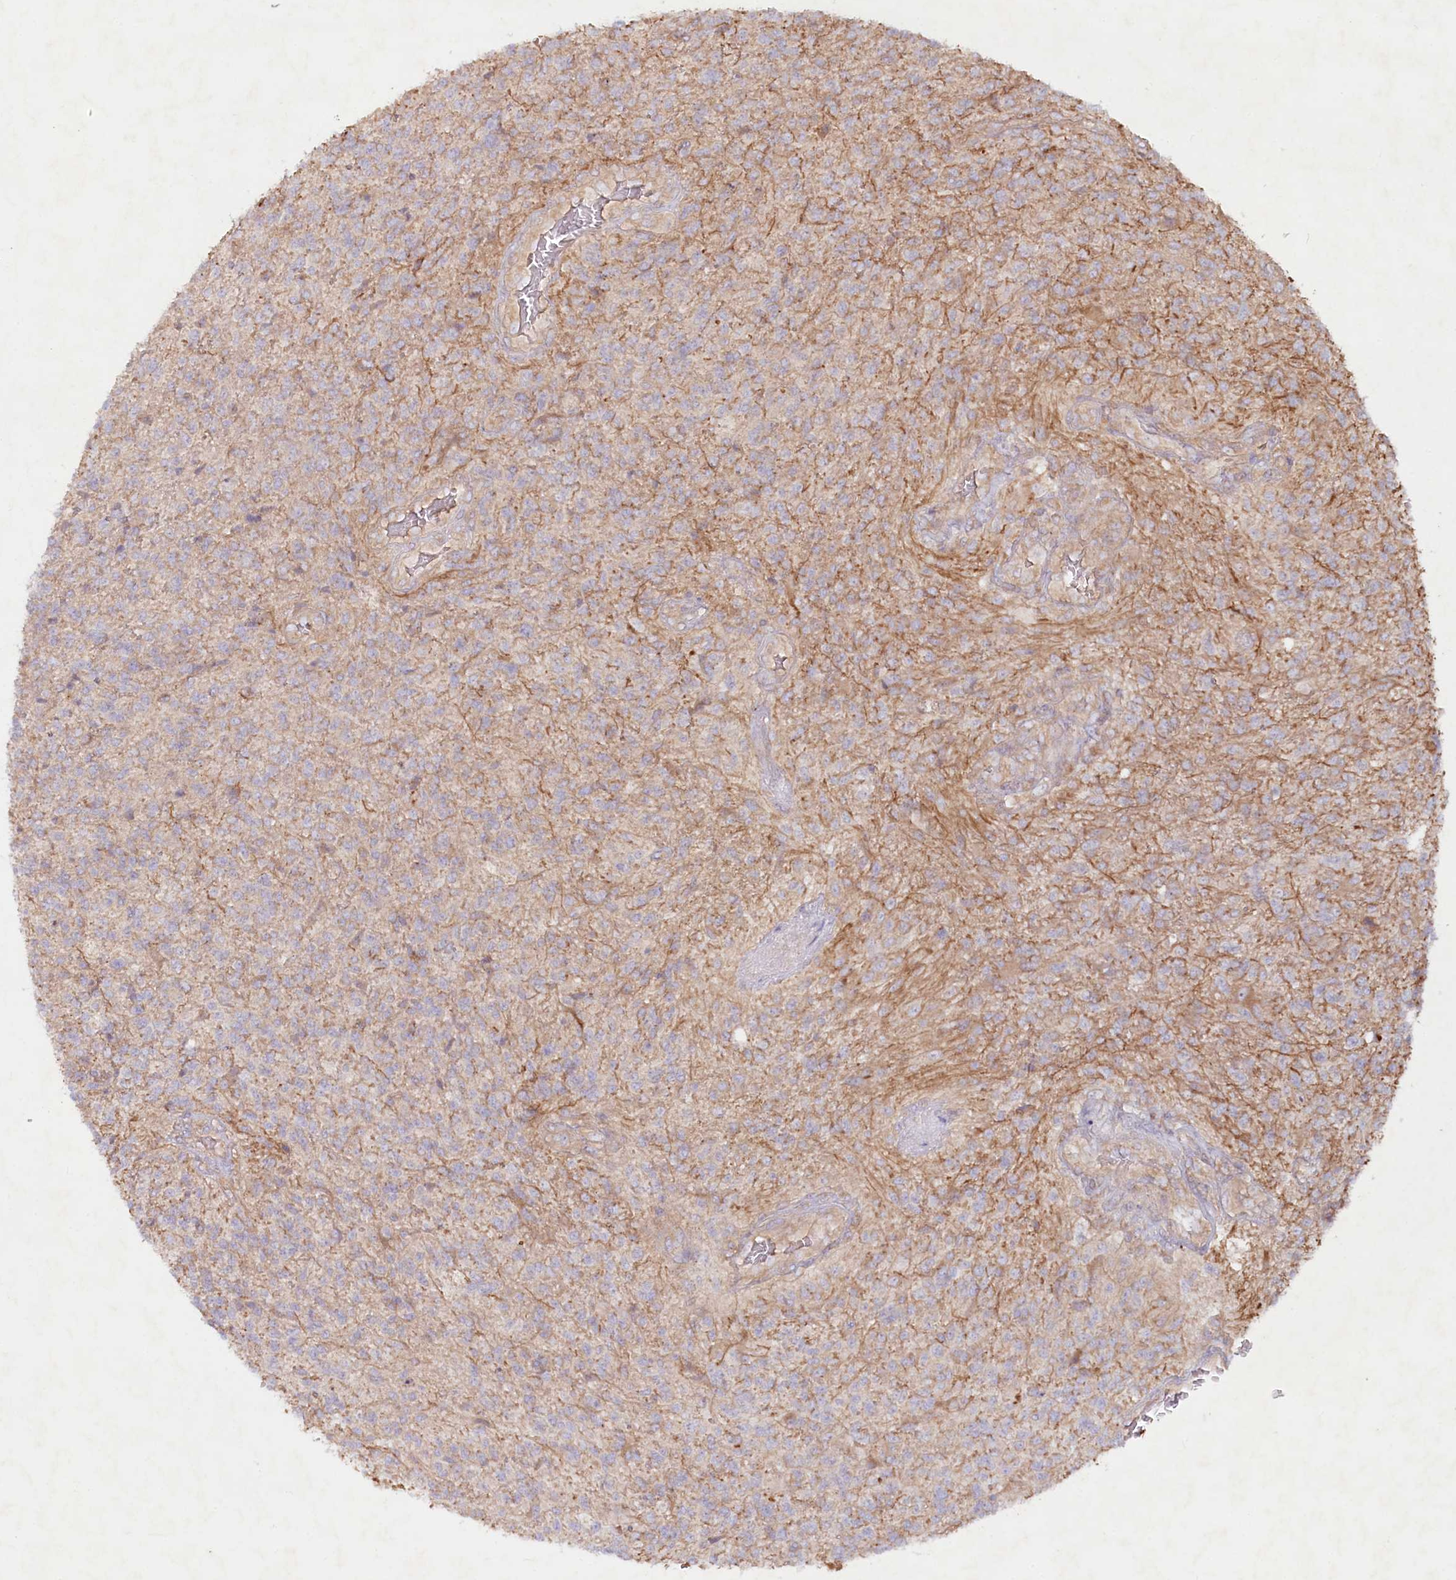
{"staining": {"intensity": "weak", "quantity": "<25%", "location": "cytoplasmic/membranous"}, "tissue": "glioma", "cell_type": "Tumor cells", "image_type": "cancer", "snomed": [{"axis": "morphology", "description": "Glioma, malignant, High grade"}, {"axis": "topography", "description": "Brain"}], "caption": "Immunohistochemical staining of malignant glioma (high-grade) shows no significant positivity in tumor cells. (DAB (3,3'-diaminobenzidine) immunohistochemistry (IHC) visualized using brightfield microscopy, high magnification).", "gene": "TNIP1", "patient": {"sex": "male", "age": 56}}